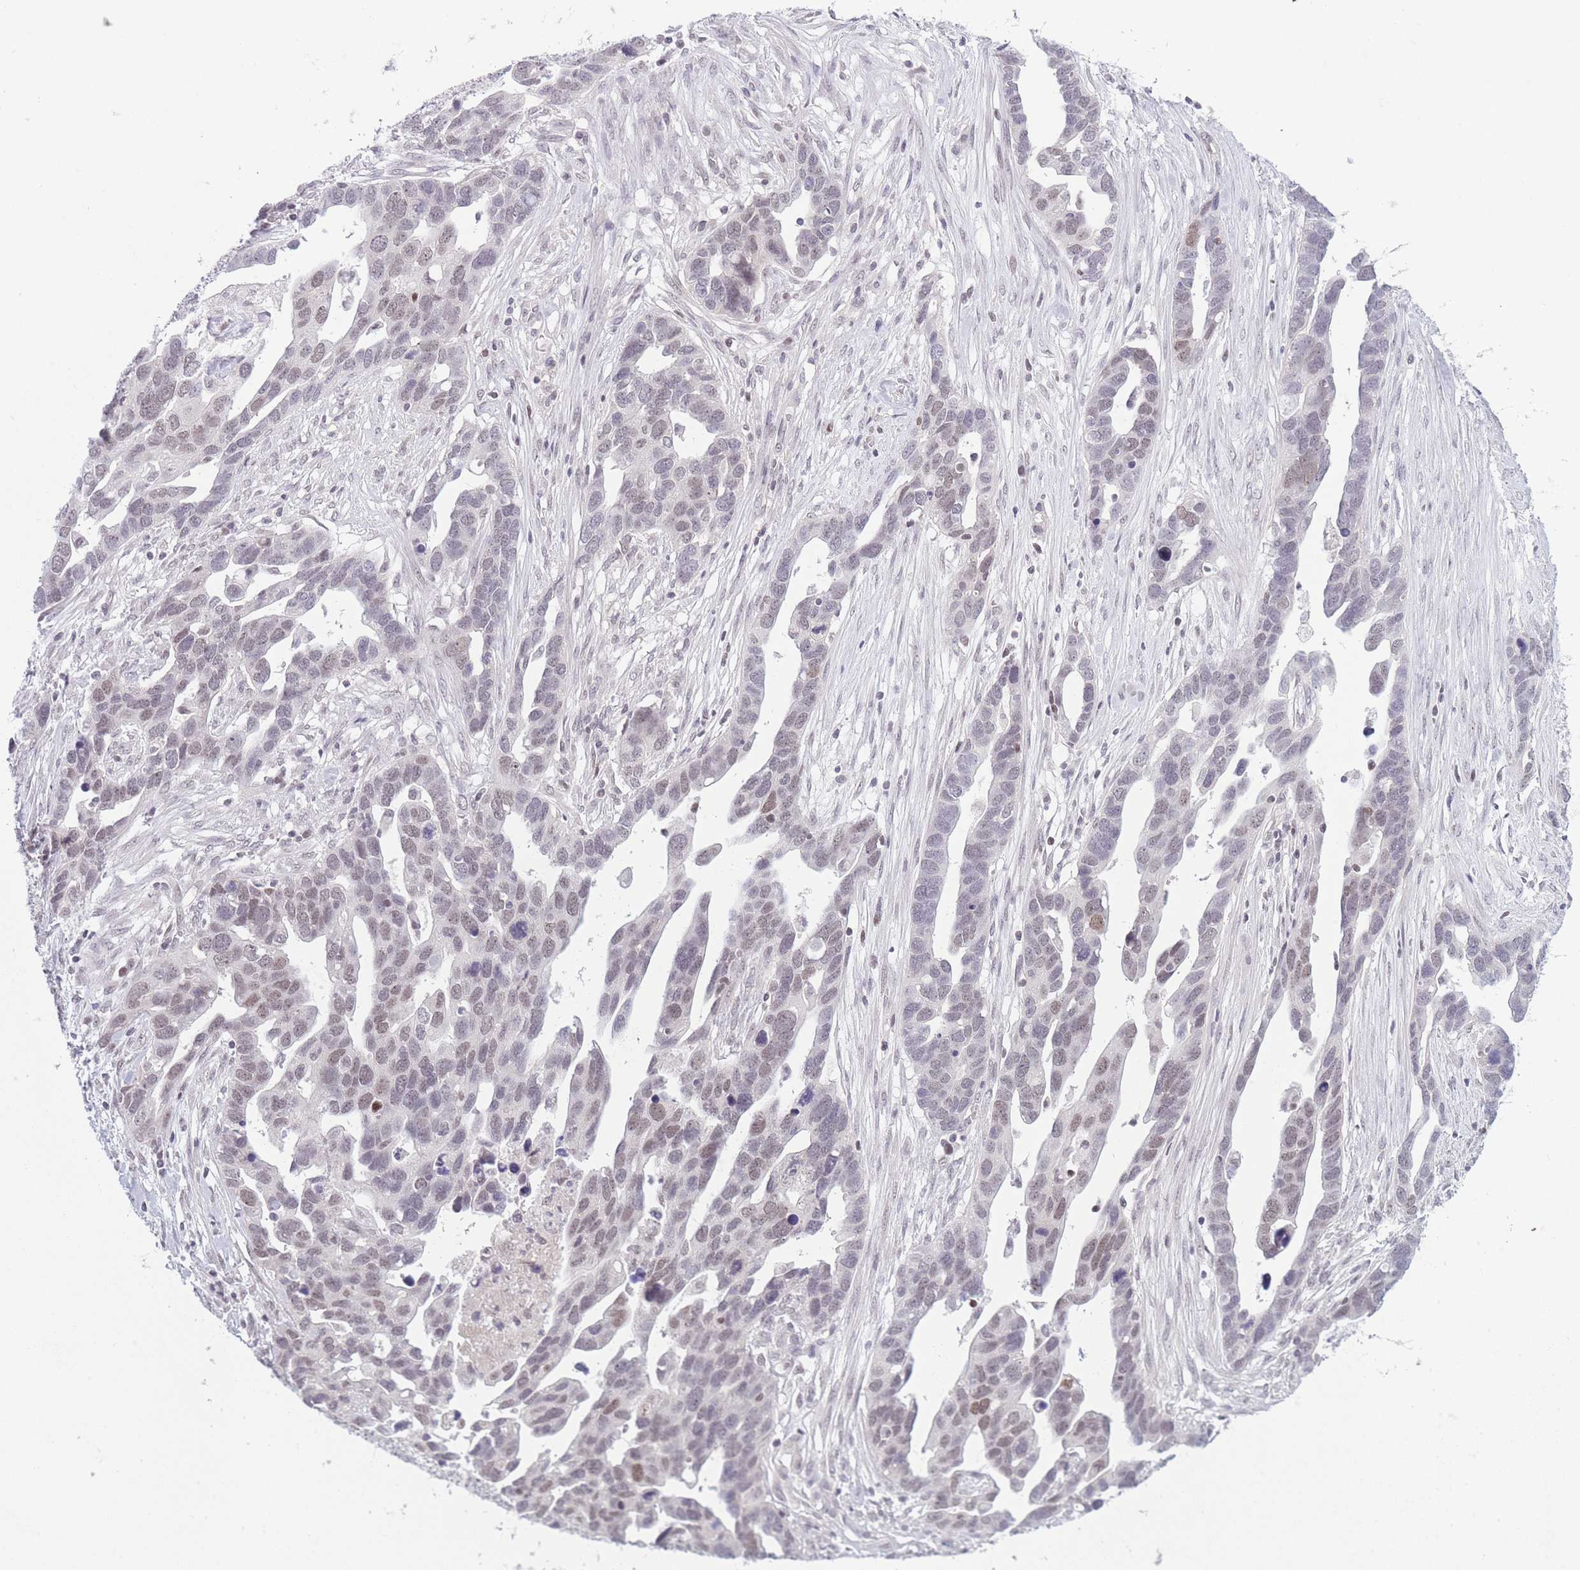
{"staining": {"intensity": "weak", "quantity": "<25%", "location": "nuclear"}, "tissue": "ovarian cancer", "cell_type": "Tumor cells", "image_type": "cancer", "snomed": [{"axis": "morphology", "description": "Cystadenocarcinoma, serous, NOS"}, {"axis": "topography", "description": "Ovary"}], "caption": "DAB (3,3'-diaminobenzidine) immunohistochemical staining of serous cystadenocarcinoma (ovarian) demonstrates no significant expression in tumor cells.", "gene": "ARID3B", "patient": {"sex": "female", "age": 54}}